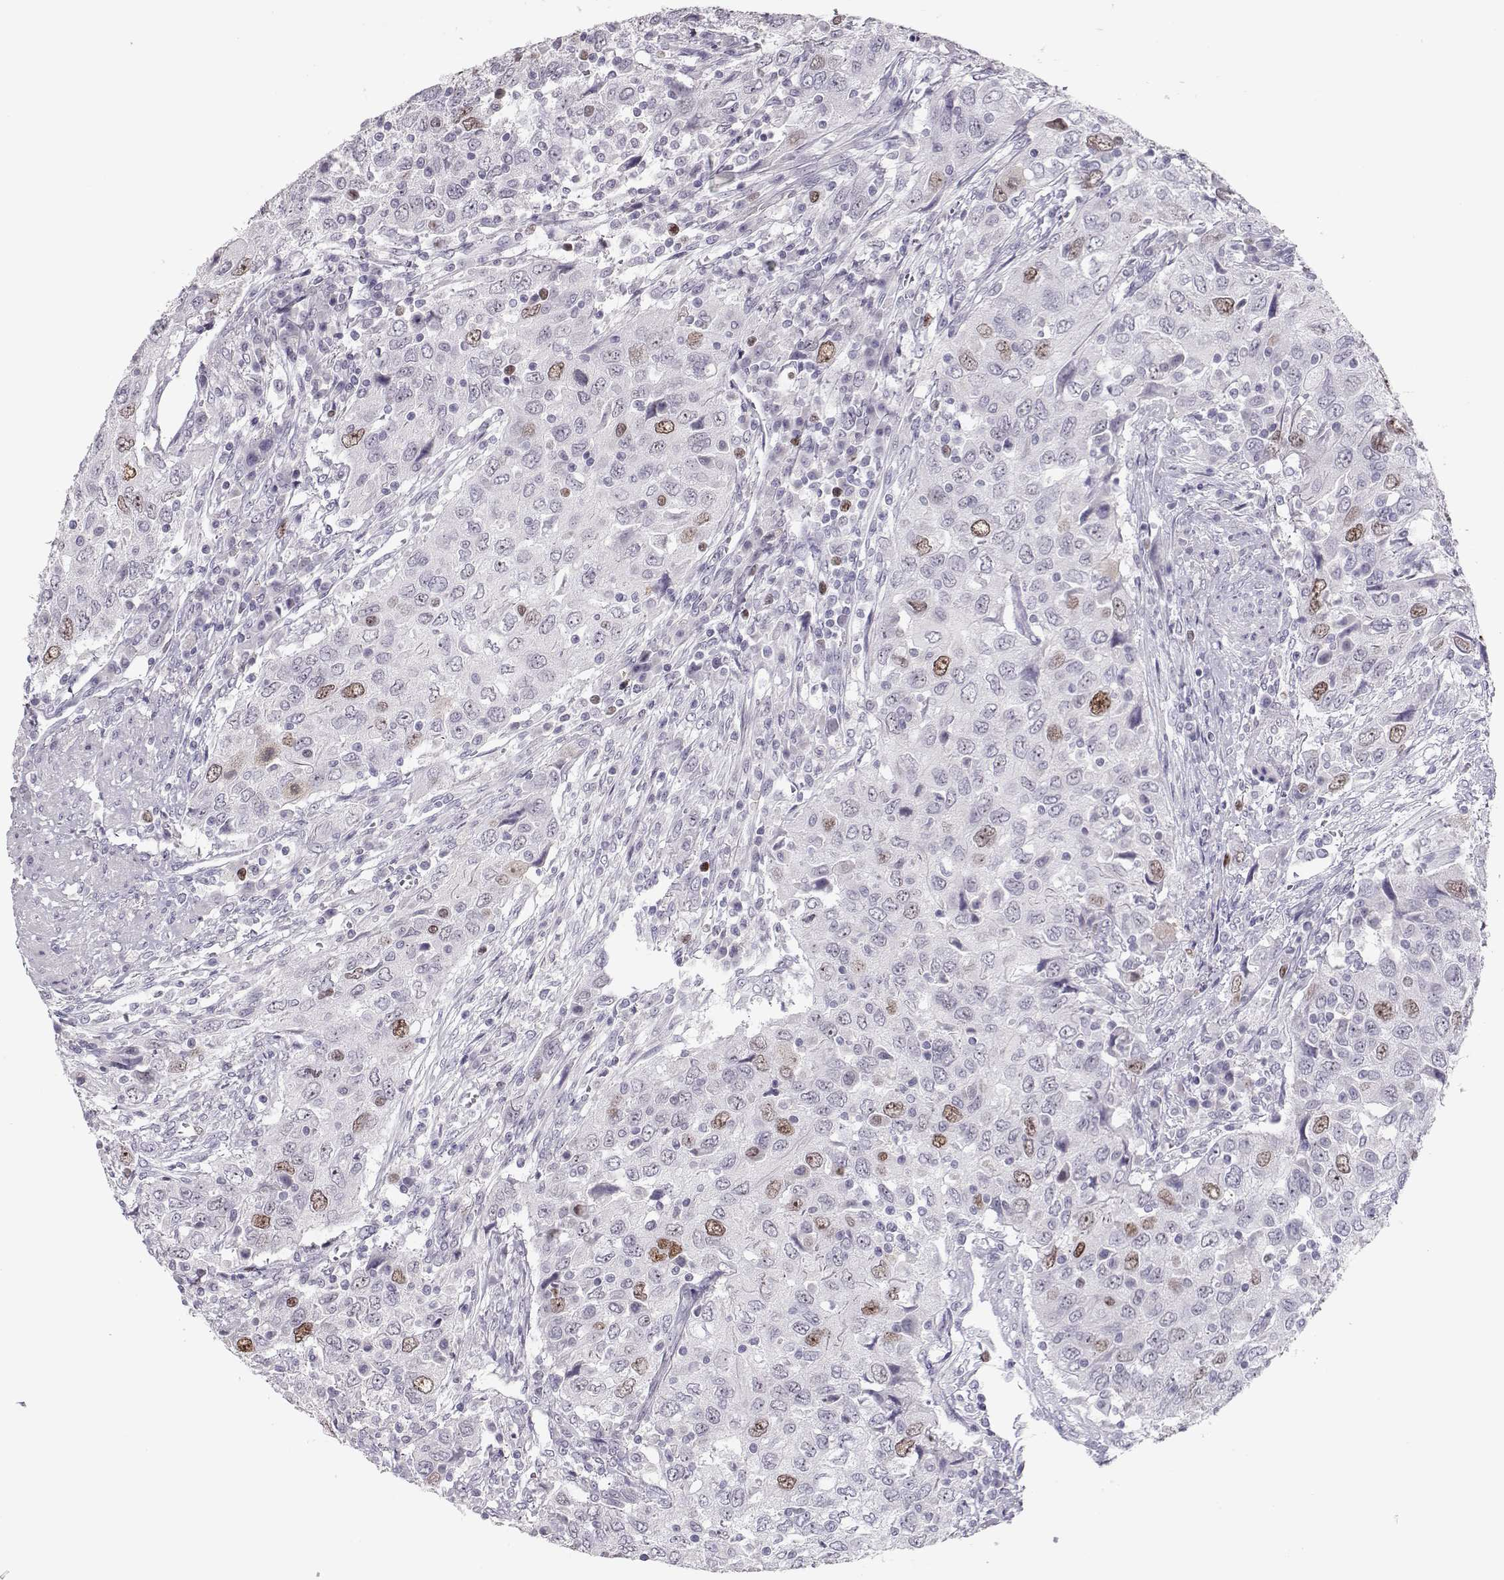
{"staining": {"intensity": "moderate", "quantity": "<25%", "location": "nuclear"}, "tissue": "urothelial cancer", "cell_type": "Tumor cells", "image_type": "cancer", "snomed": [{"axis": "morphology", "description": "Urothelial carcinoma, High grade"}, {"axis": "topography", "description": "Urinary bladder"}], "caption": "IHC (DAB (3,3'-diaminobenzidine)) staining of urothelial carcinoma (high-grade) shows moderate nuclear protein positivity in about <25% of tumor cells. (brown staining indicates protein expression, while blue staining denotes nuclei).", "gene": "SGO1", "patient": {"sex": "male", "age": 76}}